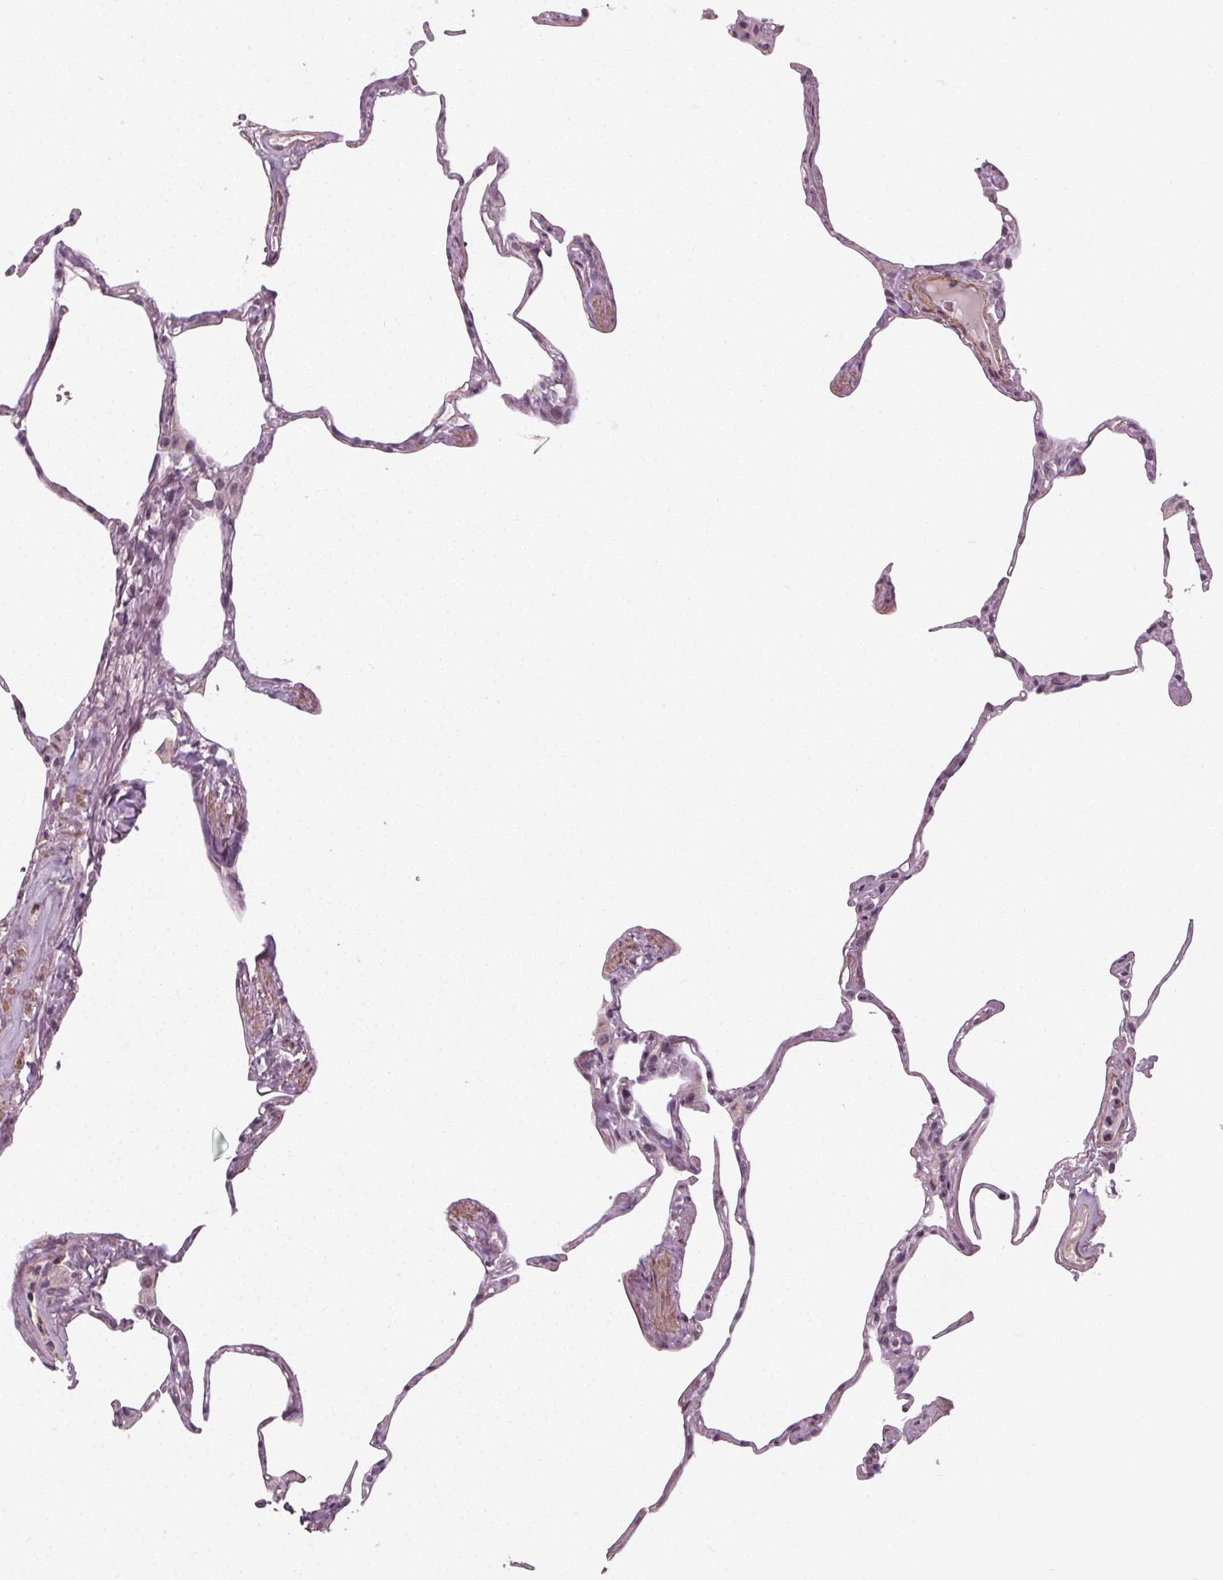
{"staining": {"intensity": "weak", "quantity": "<25%", "location": "nuclear"}, "tissue": "lung", "cell_type": "Alveolar cells", "image_type": "normal", "snomed": [{"axis": "morphology", "description": "Normal tissue, NOS"}, {"axis": "topography", "description": "Lung"}], "caption": "Image shows no significant protein positivity in alveolar cells of unremarkable lung. (Immunohistochemistry, brightfield microscopy, high magnification).", "gene": "PKP1", "patient": {"sex": "male", "age": 65}}